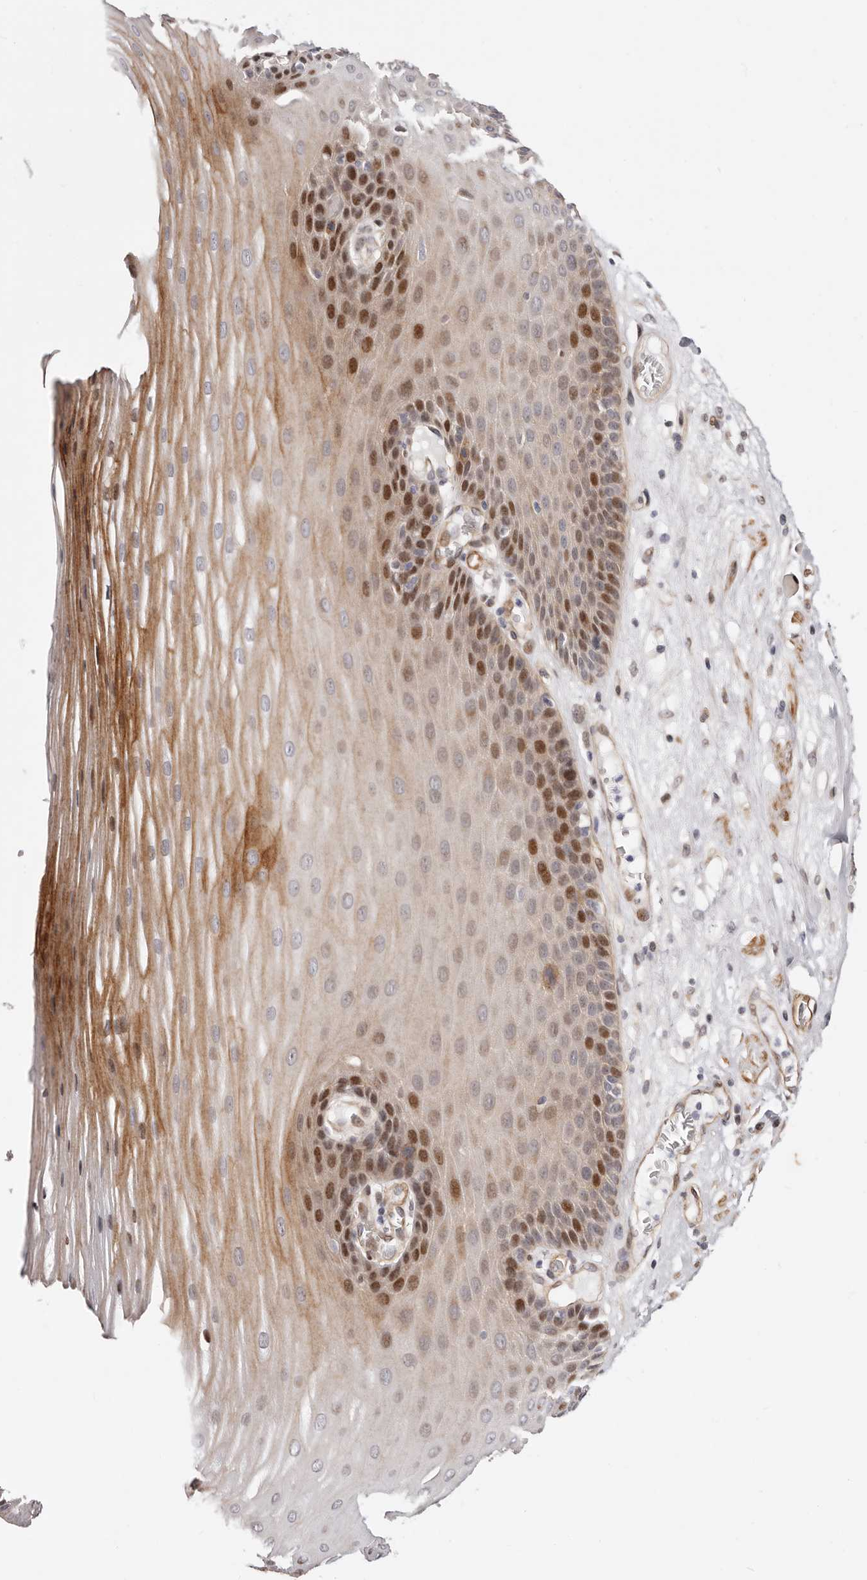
{"staining": {"intensity": "strong", "quantity": "25%-75%", "location": "cytoplasmic/membranous,nuclear"}, "tissue": "esophagus", "cell_type": "Squamous epithelial cells", "image_type": "normal", "snomed": [{"axis": "morphology", "description": "Normal tissue, NOS"}, {"axis": "topography", "description": "Esophagus"}], "caption": "Immunohistochemical staining of unremarkable esophagus demonstrates high levels of strong cytoplasmic/membranous,nuclear staining in about 25%-75% of squamous epithelial cells. The staining was performed using DAB (3,3'-diaminobenzidine) to visualize the protein expression in brown, while the nuclei were stained in blue with hematoxylin (Magnification: 20x).", "gene": "EPHX3", "patient": {"sex": "male", "age": 62}}